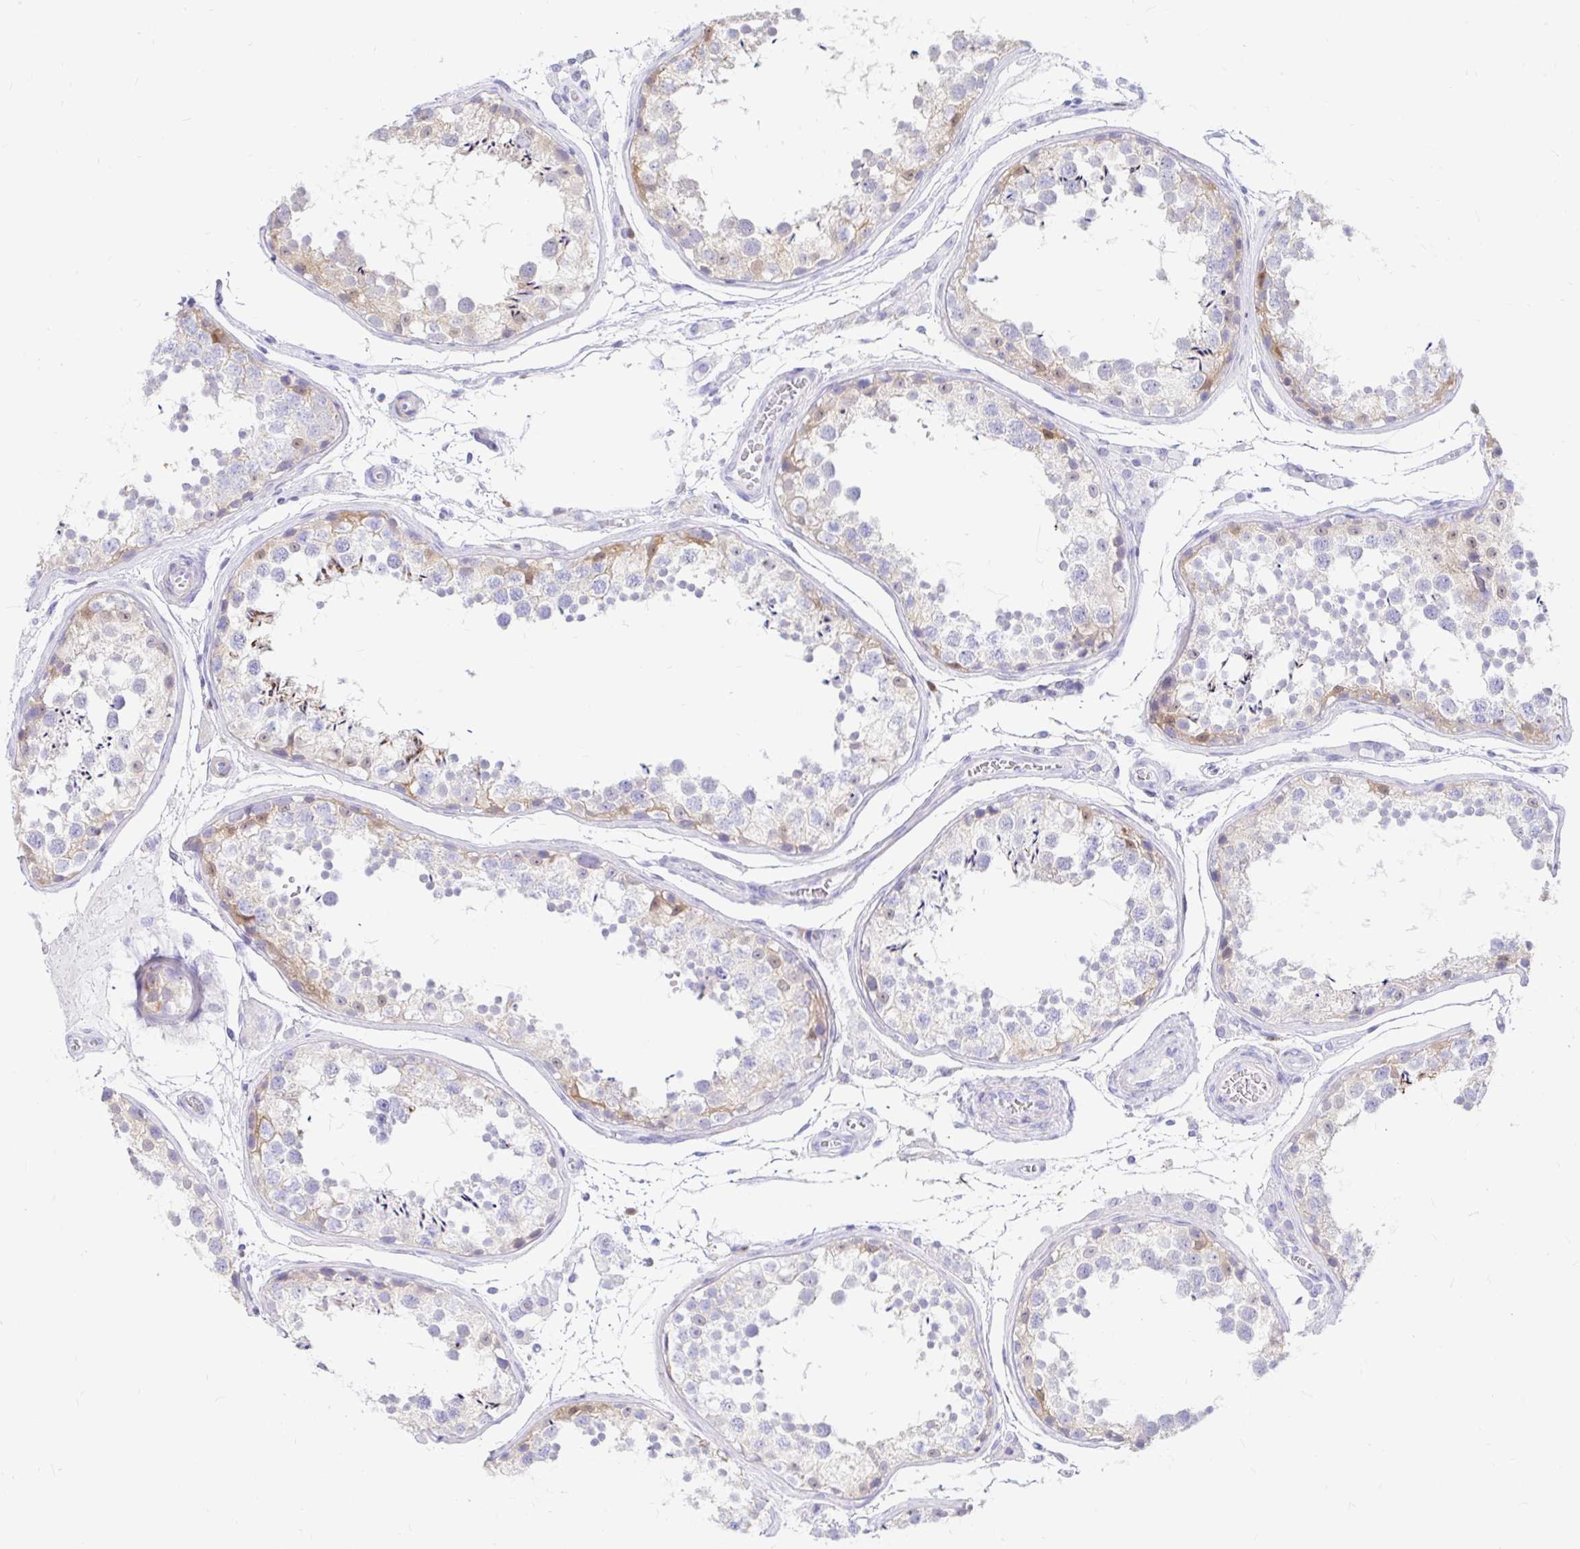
{"staining": {"intensity": "weak", "quantity": "<25%", "location": "cytoplasmic/membranous"}, "tissue": "testis", "cell_type": "Cells in seminiferous ducts", "image_type": "normal", "snomed": [{"axis": "morphology", "description": "Normal tissue, NOS"}, {"axis": "topography", "description": "Testis"}], "caption": "An IHC photomicrograph of normal testis is shown. There is no staining in cells in seminiferous ducts of testis.", "gene": "PPP1R1B", "patient": {"sex": "male", "age": 29}}